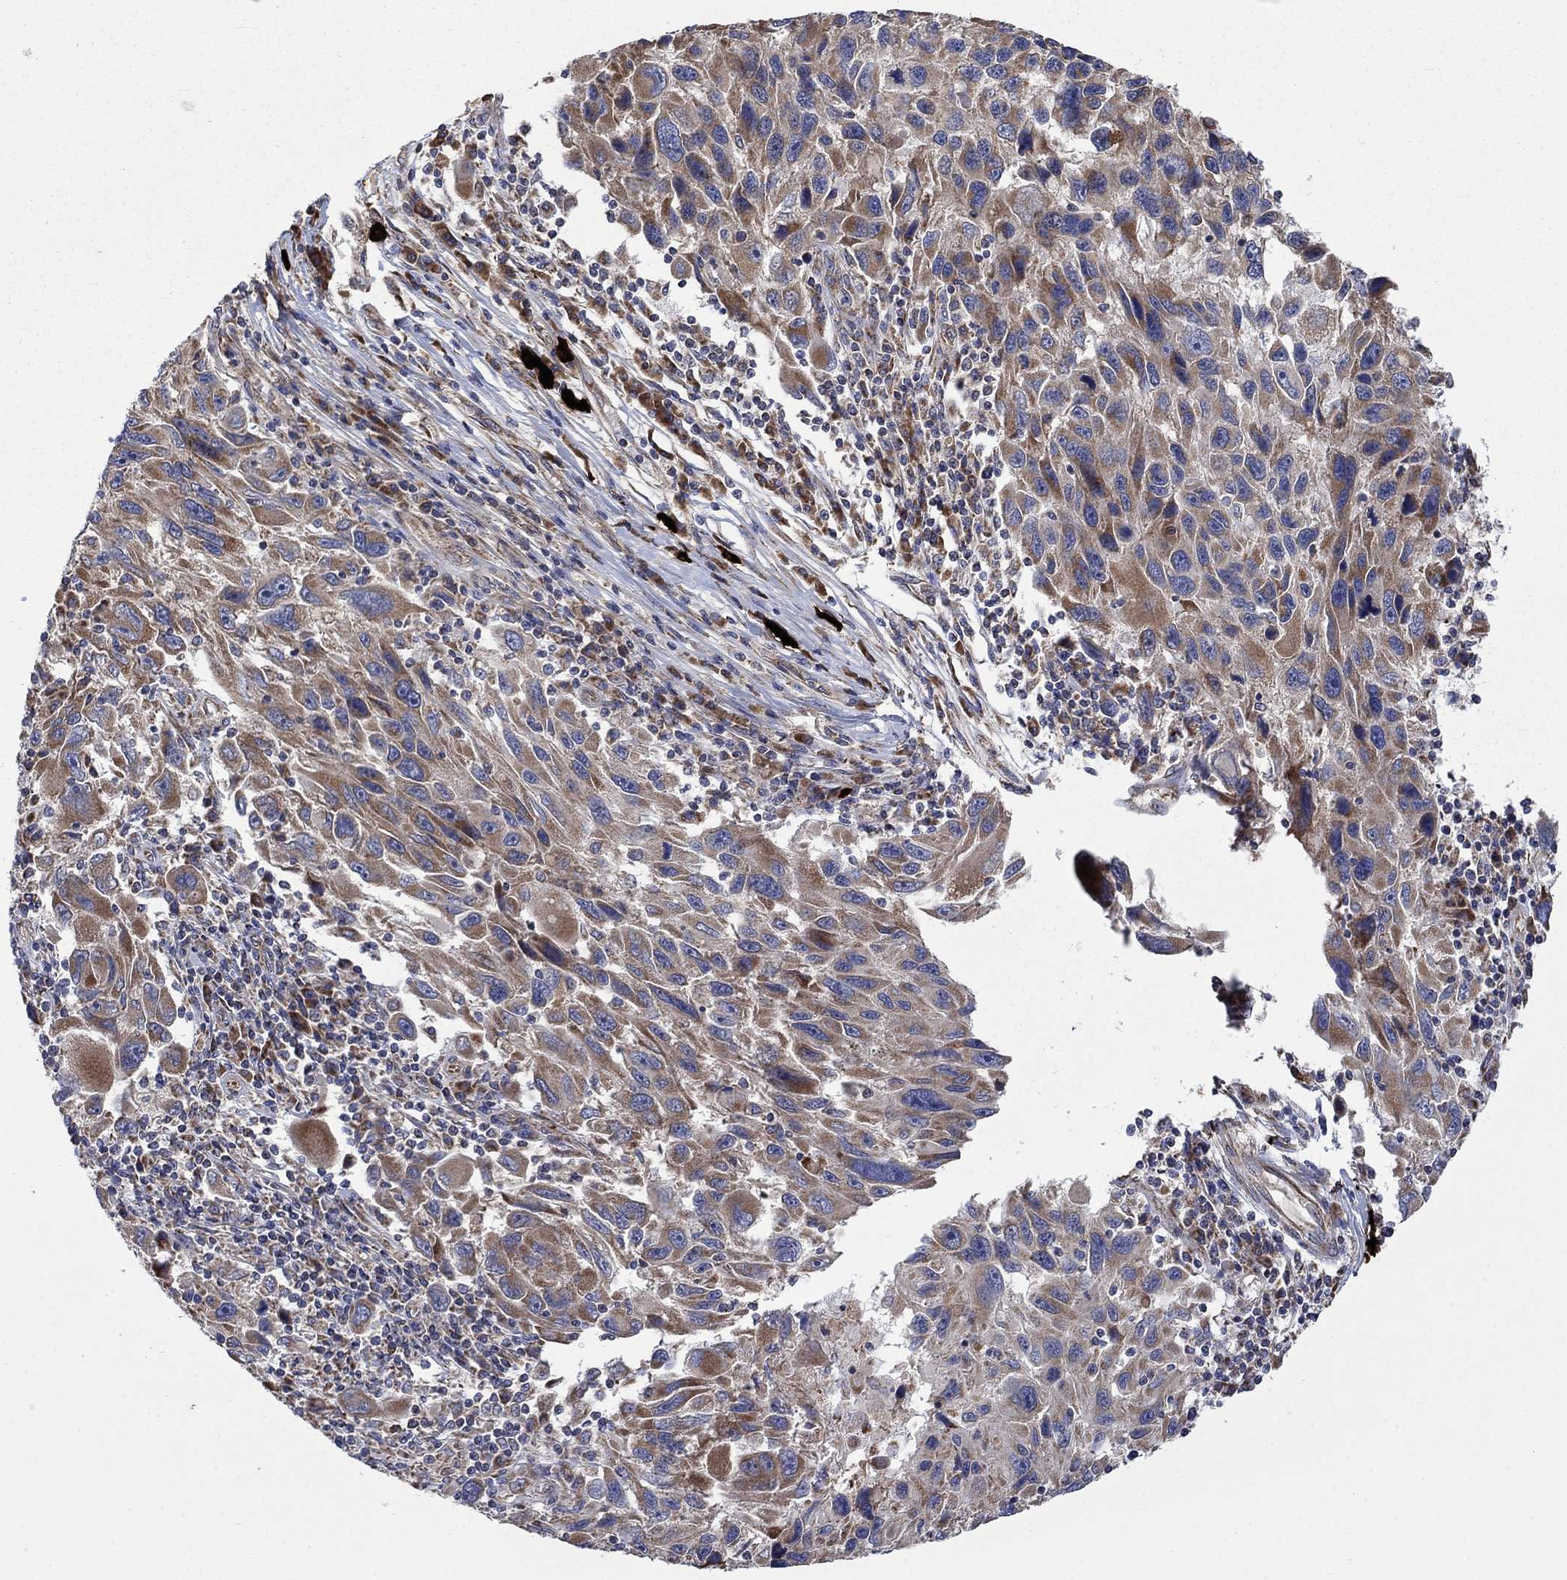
{"staining": {"intensity": "moderate", "quantity": "25%-75%", "location": "cytoplasmic/membranous"}, "tissue": "melanoma", "cell_type": "Tumor cells", "image_type": "cancer", "snomed": [{"axis": "morphology", "description": "Malignant melanoma, NOS"}, {"axis": "topography", "description": "Skin"}], "caption": "Tumor cells display medium levels of moderate cytoplasmic/membranous staining in about 25%-75% of cells in malignant melanoma.", "gene": "RPLP0", "patient": {"sex": "male", "age": 53}}